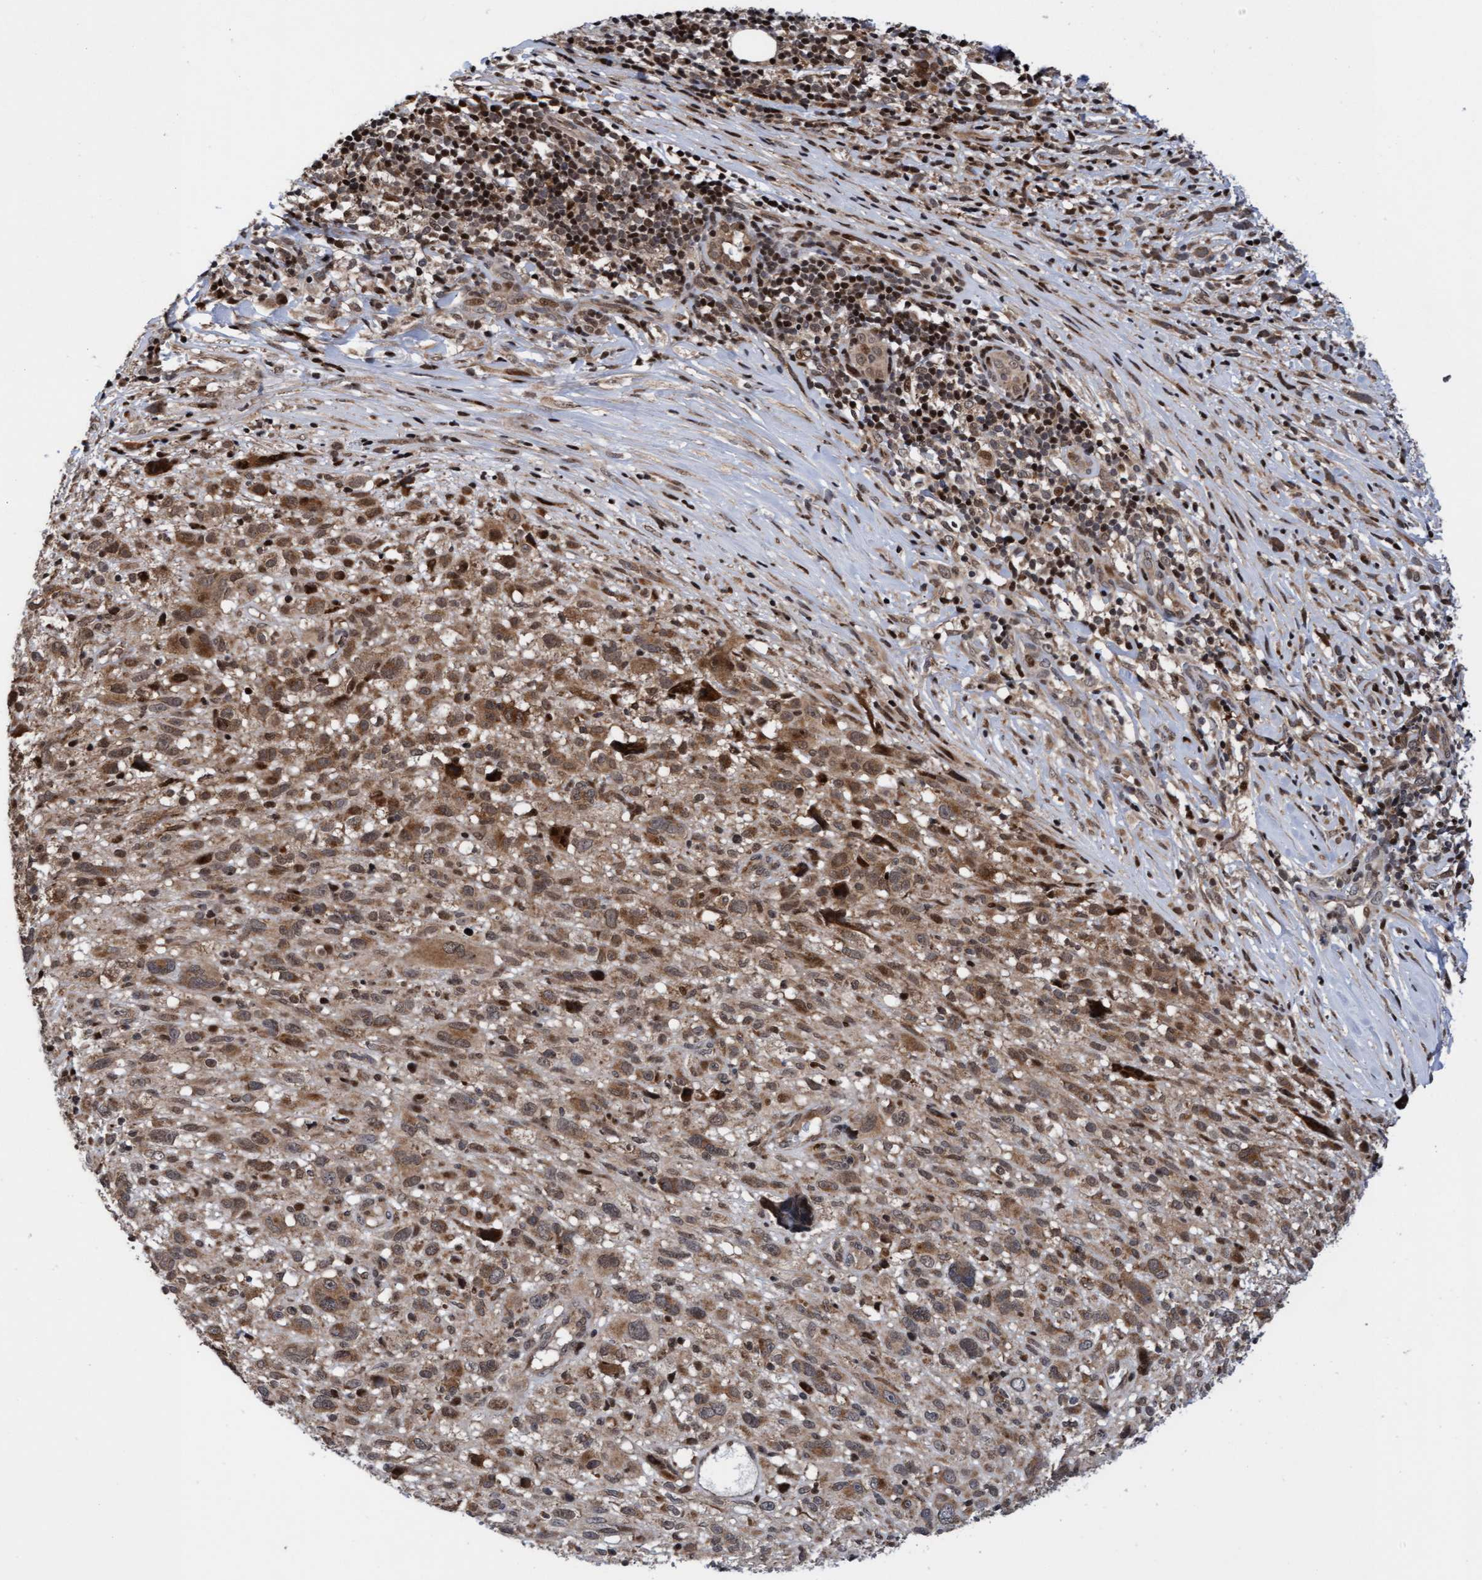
{"staining": {"intensity": "moderate", "quantity": ">75%", "location": "cytoplasmic/membranous,nuclear"}, "tissue": "melanoma", "cell_type": "Tumor cells", "image_type": "cancer", "snomed": [{"axis": "morphology", "description": "Malignant melanoma, NOS"}, {"axis": "topography", "description": "Skin"}], "caption": "A brown stain labels moderate cytoplasmic/membranous and nuclear expression of a protein in human malignant melanoma tumor cells. (DAB (3,3'-diaminobenzidine) IHC, brown staining for protein, blue staining for nuclei).", "gene": "ITFG1", "patient": {"sex": "female", "age": 55}}